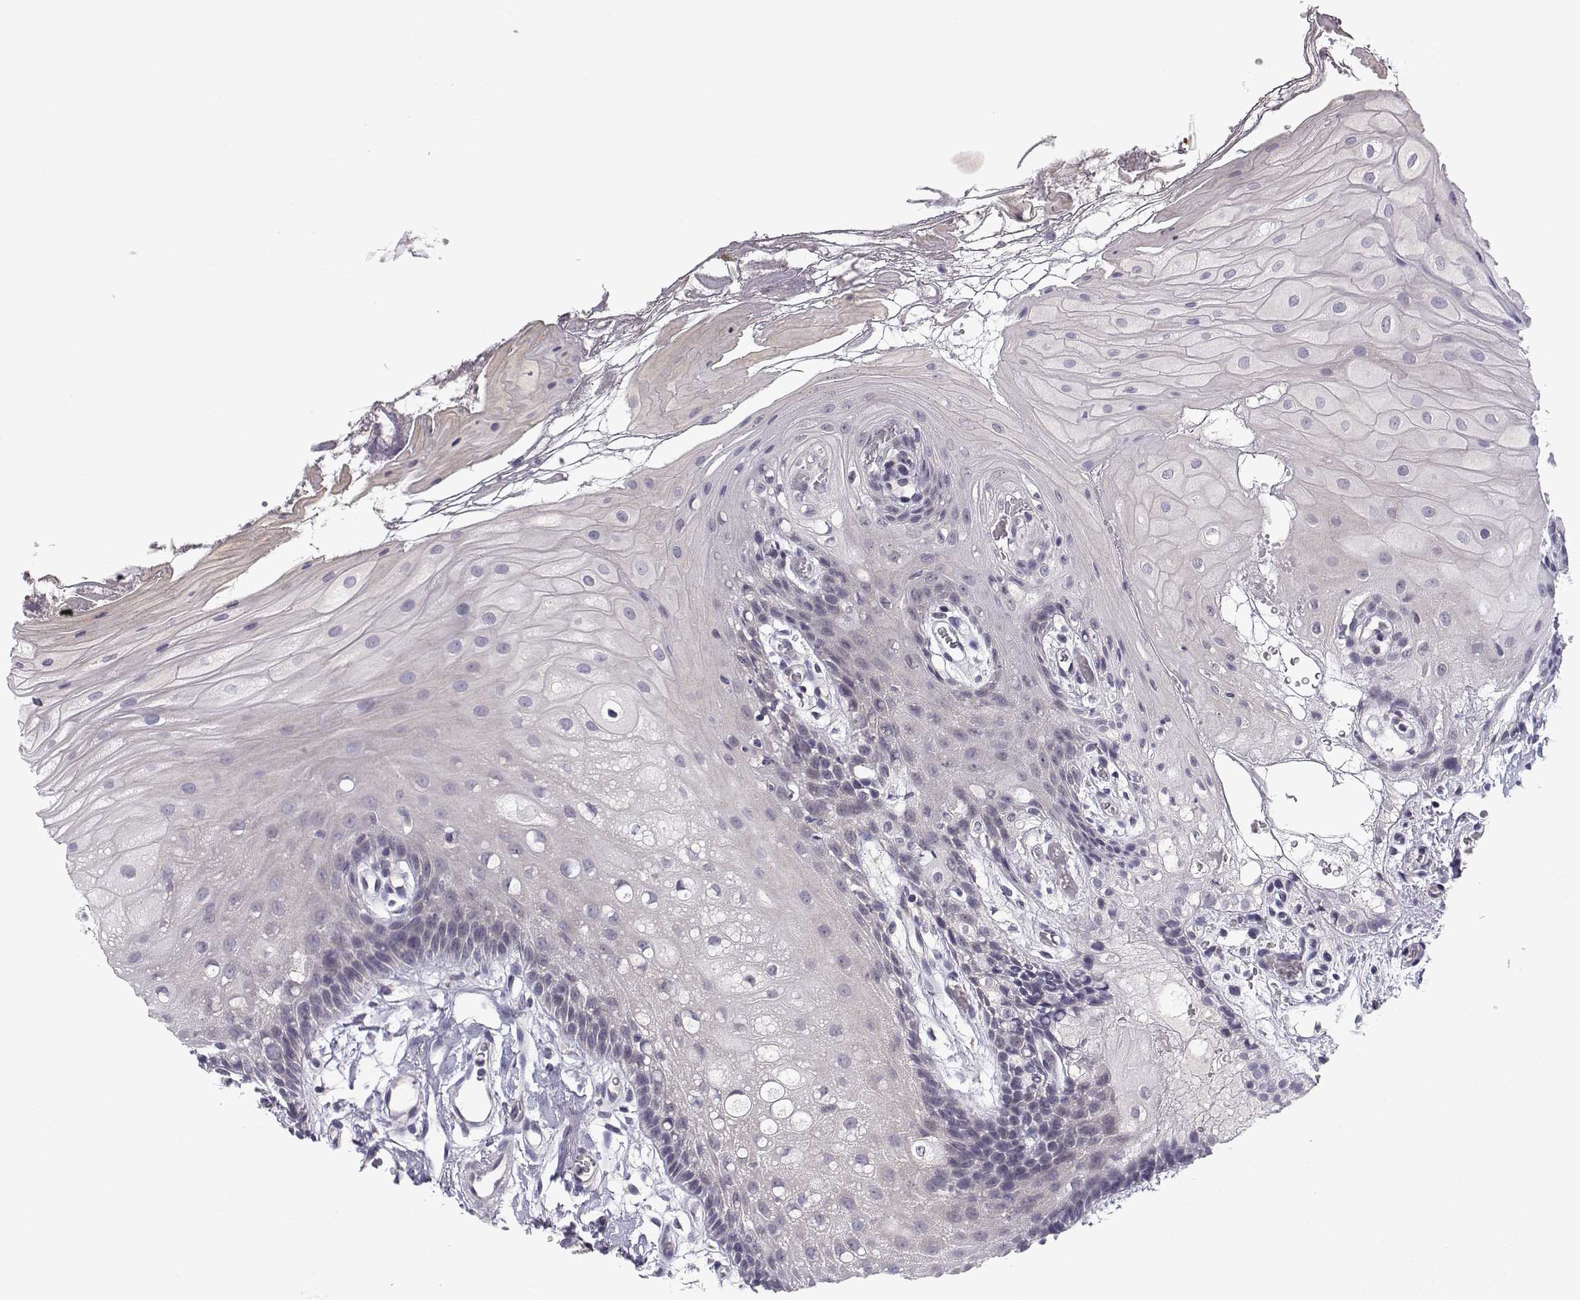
{"staining": {"intensity": "negative", "quantity": "none", "location": "none"}, "tissue": "oral mucosa", "cell_type": "Squamous epithelial cells", "image_type": "normal", "snomed": [{"axis": "morphology", "description": "Normal tissue, NOS"}, {"axis": "morphology", "description": "Squamous cell carcinoma, NOS"}, {"axis": "topography", "description": "Oral tissue"}, {"axis": "topography", "description": "Head-Neck"}], "caption": "A high-resolution photomicrograph shows immunohistochemistry (IHC) staining of unremarkable oral mucosa, which reveals no significant staining in squamous epithelial cells.", "gene": "PEX5L", "patient": {"sex": "male", "age": 69}}